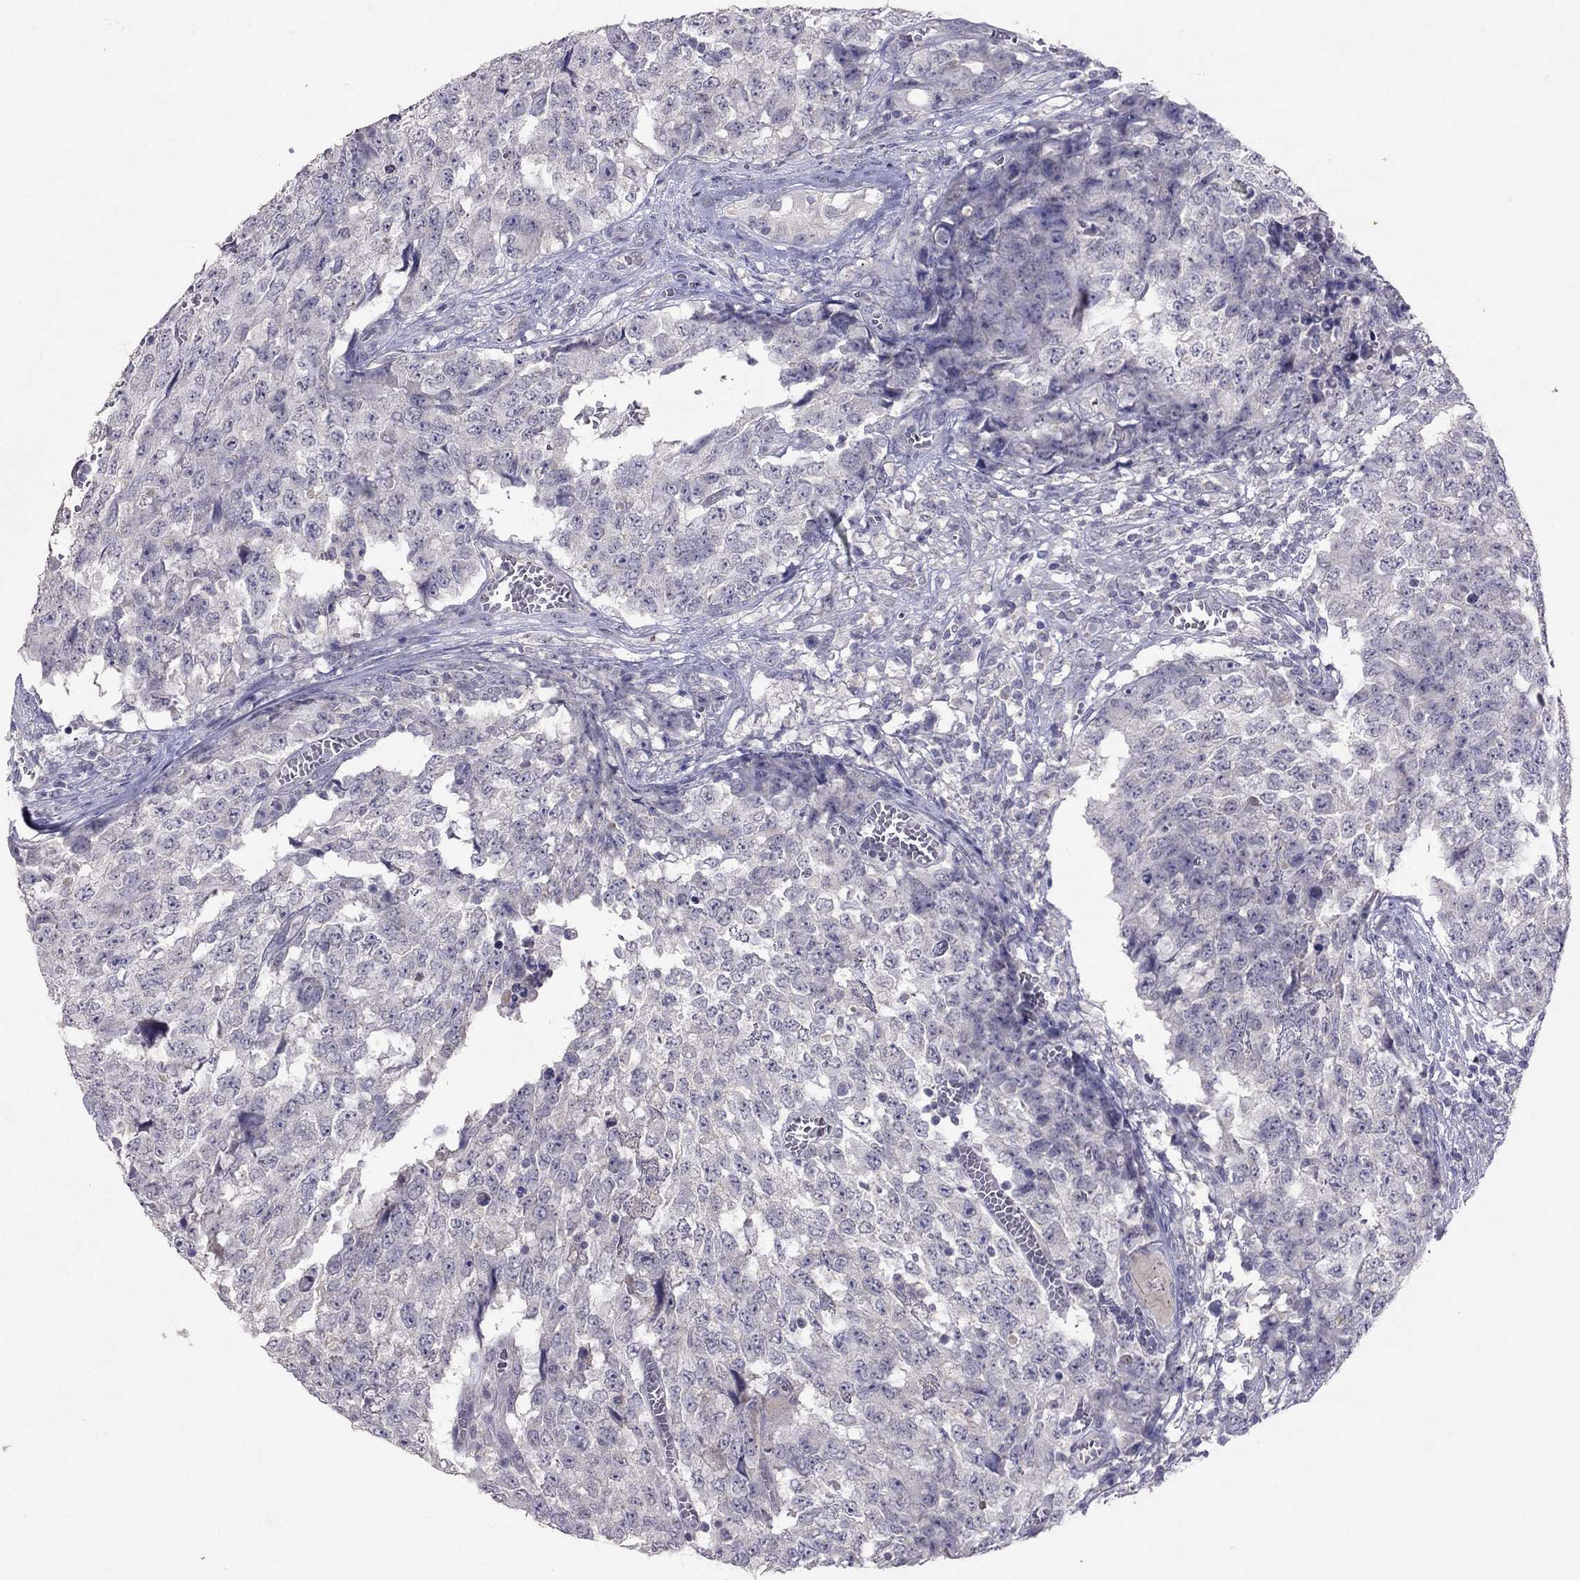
{"staining": {"intensity": "negative", "quantity": "none", "location": "none"}, "tissue": "testis cancer", "cell_type": "Tumor cells", "image_type": "cancer", "snomed": [{"axis": "morphology", "description": "Carcinoma, Embryonal, NOS"}, {"axis": "topography", "description": "Testis"}], "caption": "A micrograph of human testis embryonal carcinoma is negative for staining in tumor cells.", "gene": "FST", "patient": {"sex": "male", "age": 23}}